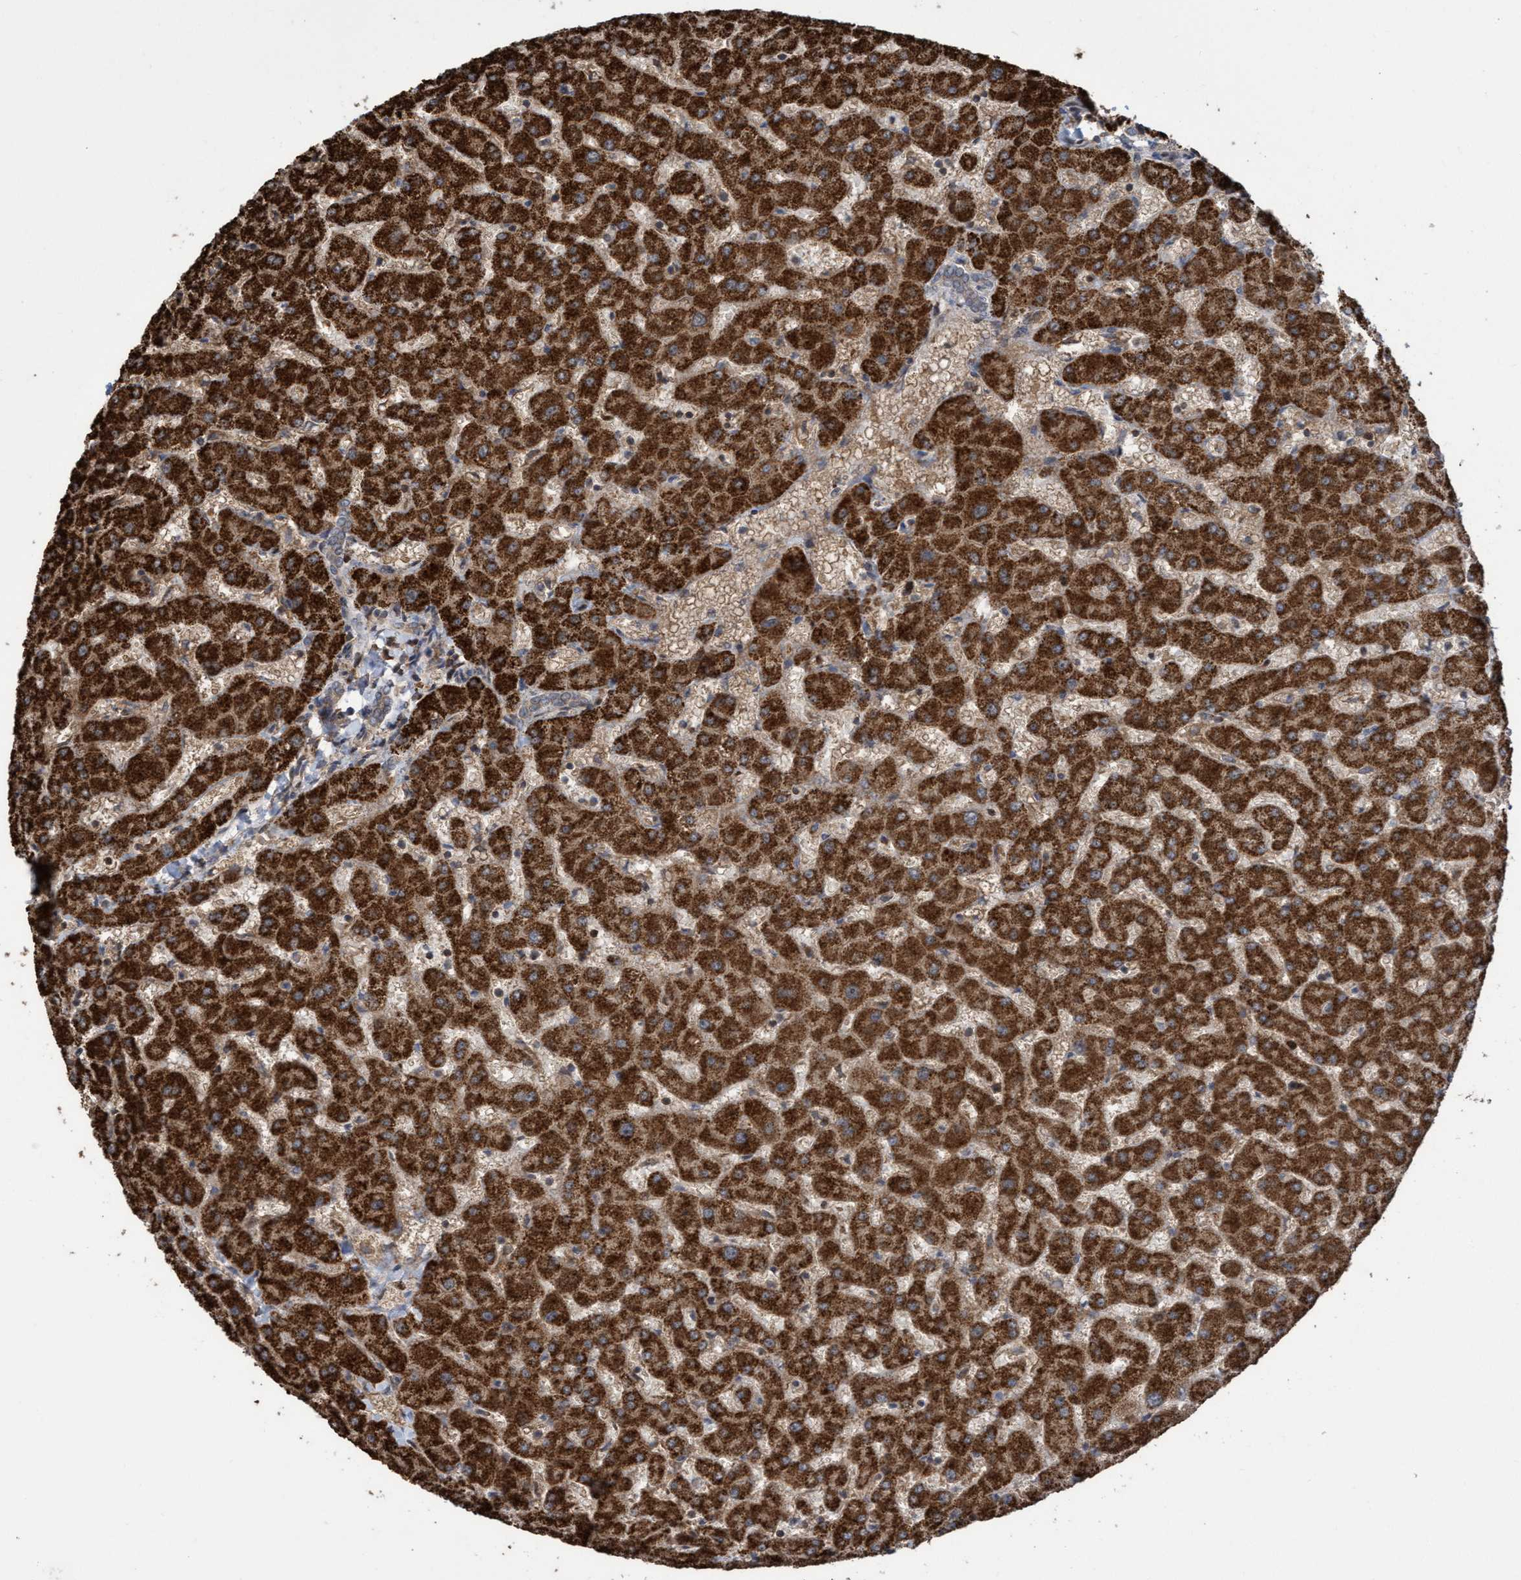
{"staining": {"intensity": "negative", "quantity": "none", "location": "none"}, "tissue": "liver", "cell_type": "Cholangiocytes", "image_type": "normal", "snomed": [{"axis": "morphology", "description": "Normal tissue, NOS"}, {"axis": "topography", "description": "Liver"}], "caption": "High magnification brightfield microscopy of normal liver stained with DAB (brown) and counterstained with hematoxylin (blue): cholangiocytes show no significant staining. (Brightfield microscopy of DAB (3,3'-diaminobenzidine) IHC at high magnification).", "gene": "SLBP", "patient": {"sex": "female", "age": 63}}